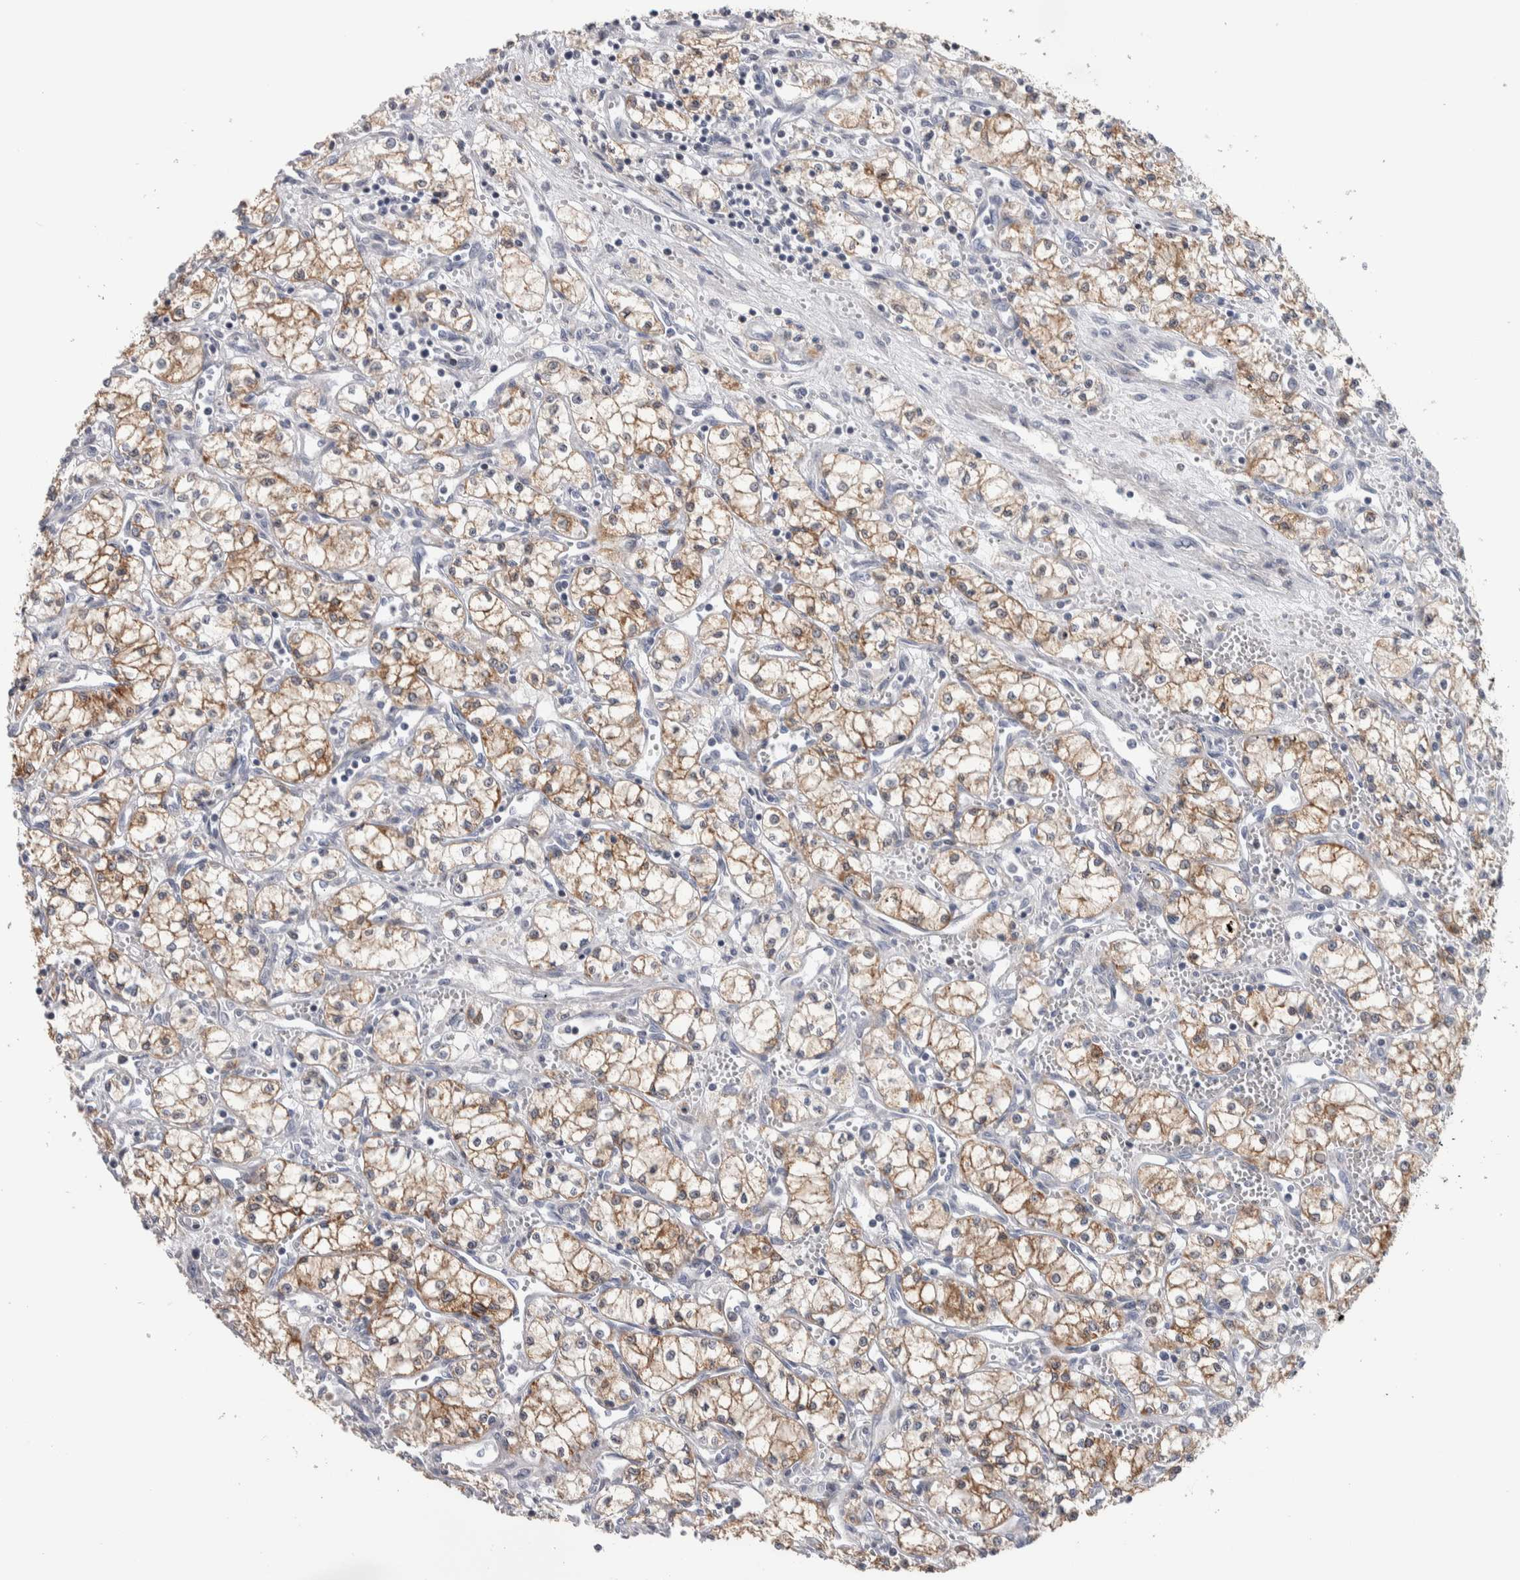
{"staining": {"intensity": "moderate", "quantity": ">75%", "location": "cytoplasmic/membranous"}, "tissue": "renal cancer", "cell_type": "Tumor cells", "image_type": "cancer", "snomed": [{"axis": "morphology", "description": "Adenocarcinoma, NOS"}, {"axis": "topography", "description": "Kidney"}], "caption": "Renal adenocarcinoma was stained to show a protein in brown. There is medium levels of moderate cytoplasmic/membranous staining in about >75% of tumor cells. The staining is performed using DAB brown chromogen to label protein expression. The nuclei are counter-stained blue using hematoxylin.", "gene": "PRRG4", "patient": {"sex": "male", "age": 59}}